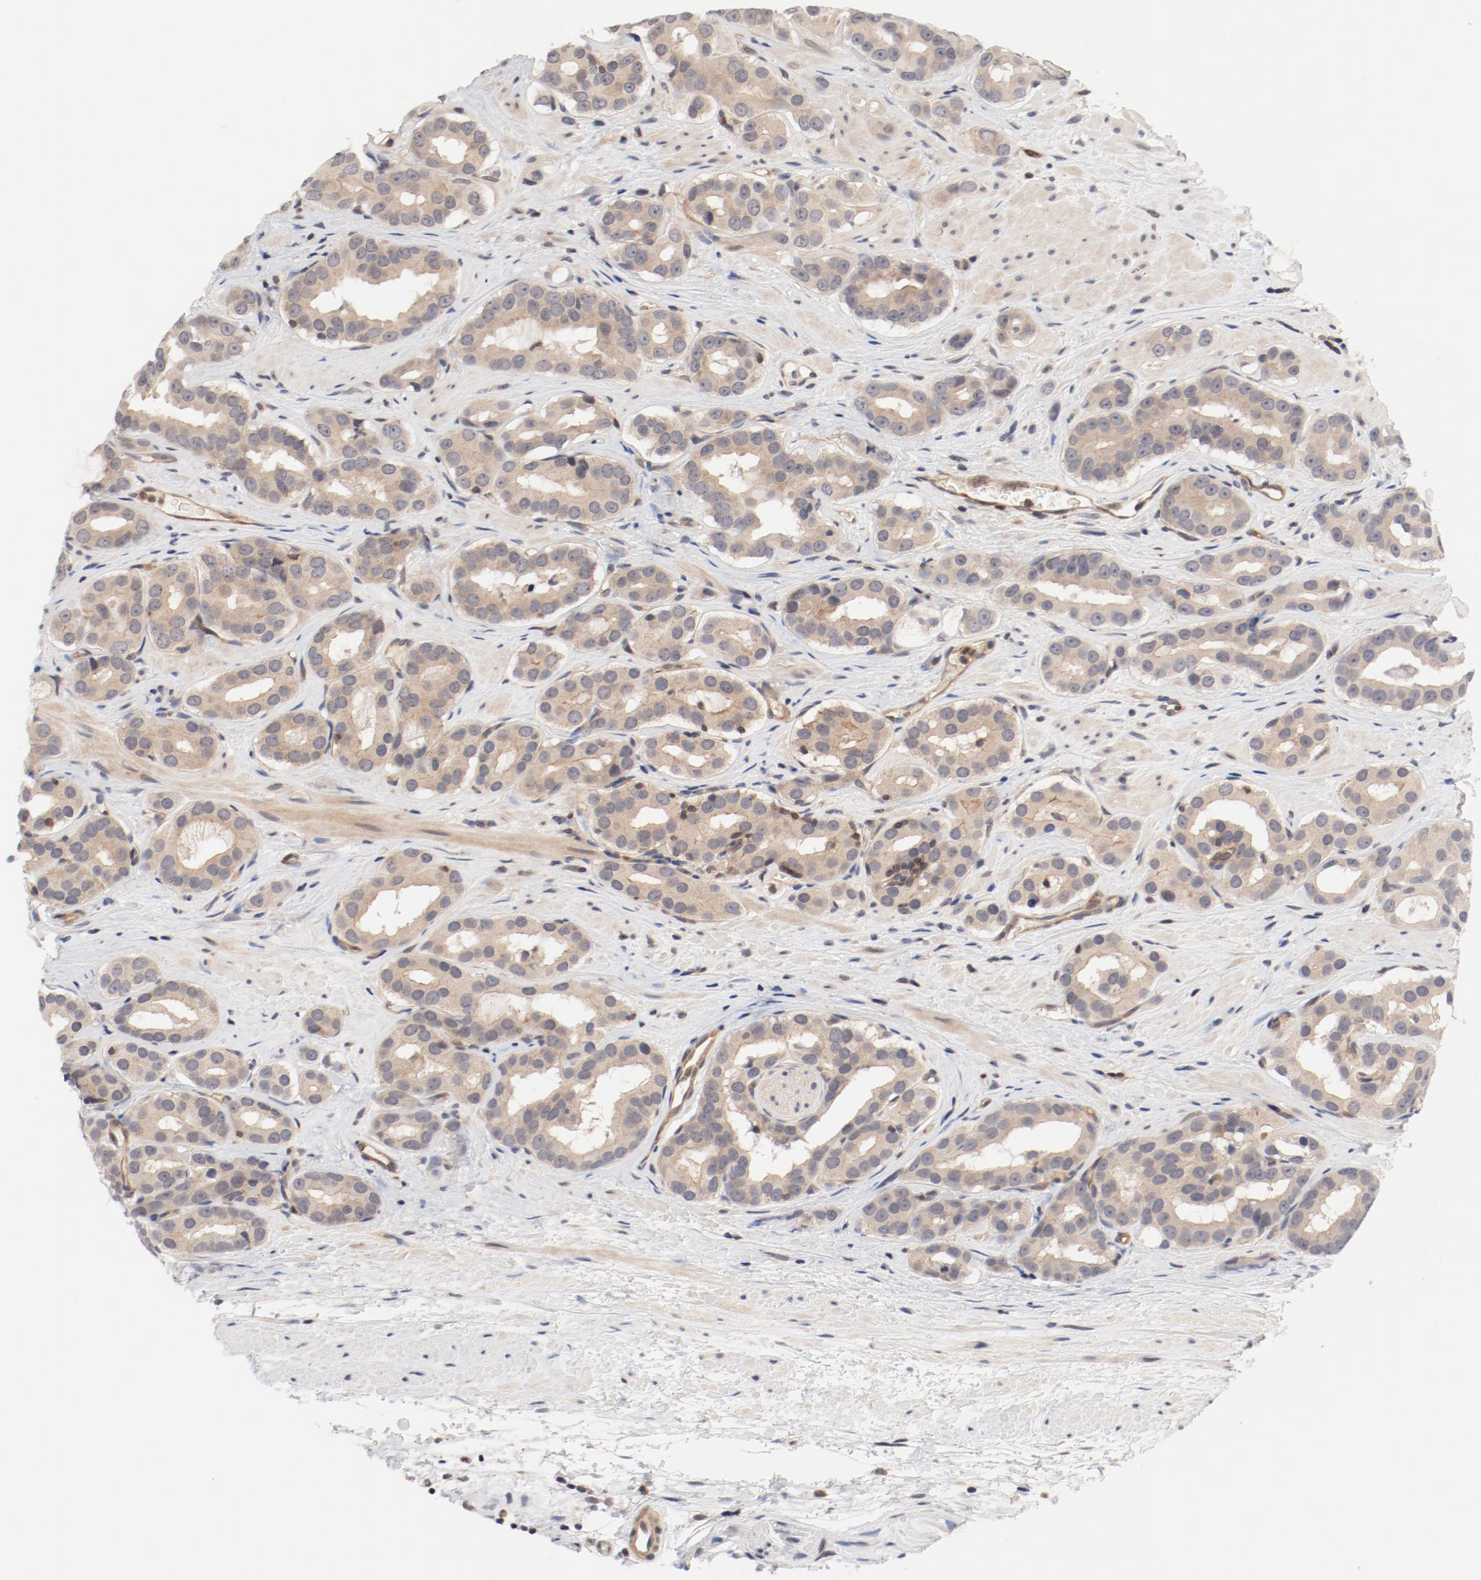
{"staining": {"intensity": "weak", "quantity": ">75%", "location": "cytoplasmic/membranous"}, "tissue": "prostate cancer", "cell_type": "Tumor cells", "image_type": "cancer", "snomed": [{"axis": "morphology", "description": "Adenocarcinoma, Low grade"}, {"axis": "topography", "description": "Prostate"}], "caption": "Immunohistochemistry staining of adenocarcinoma (low-grade) (prostate), which displays low levels of weak cytoplasmic/membranous staining in approximately >75% of tumor cells indicating weak cytoplasmic/membranous protein staining. The staining was performed using DAB (3,3'-diaminobenzidine) (brown) for protein detection and nuclei were counterstained in hematoxylin (blue).", "gene": "ZNF267", "patient": {"sex": "male", "age": 59}}